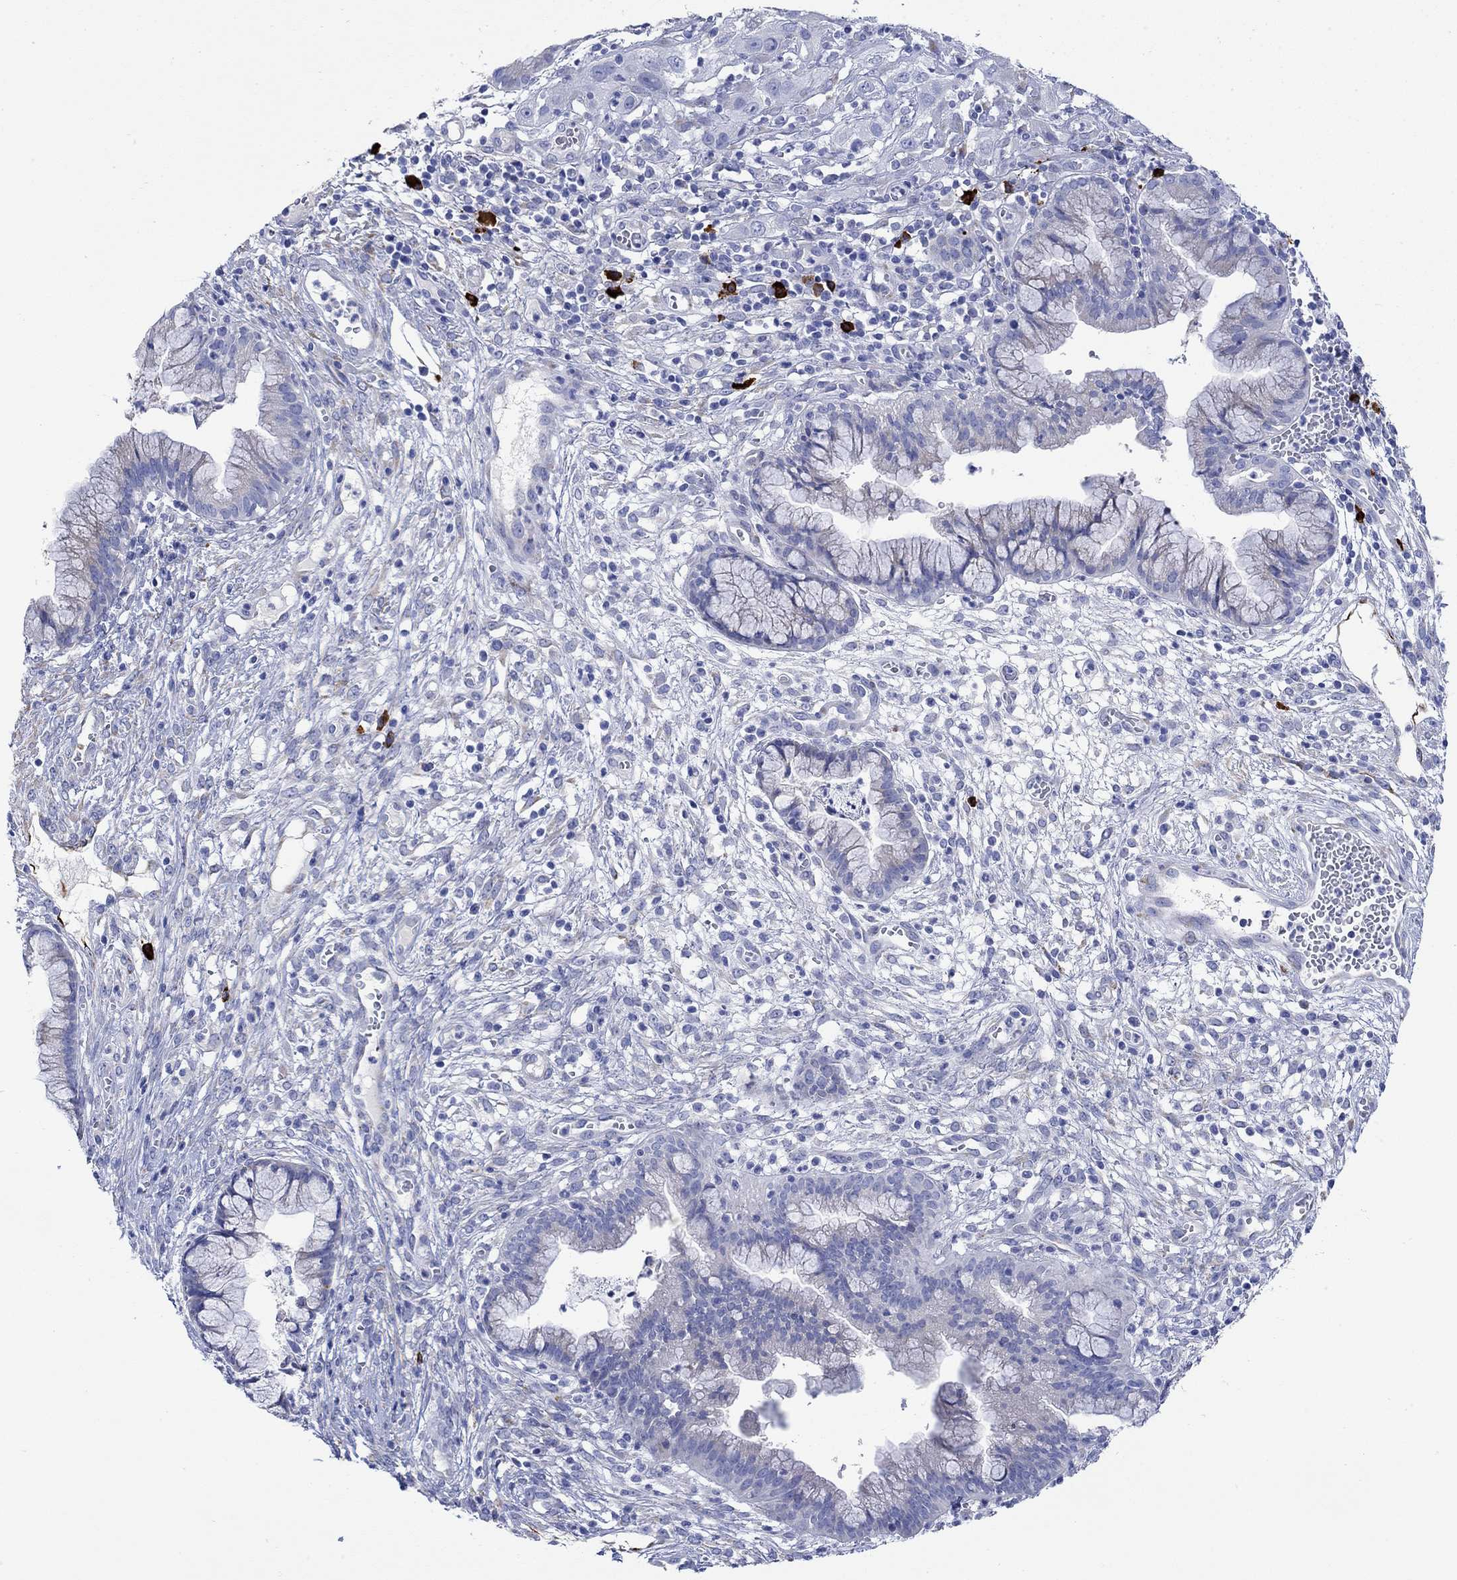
{"staining": {"intensity": "negative", "quantity": "none", "location": "none"}, "tissue": "cervical cancer", "cell_type": "Tumor cells", "image_type": "cancer", "snomed": [{"axis": "morphology", "description": "Squamous cell carcinoma, NOS"}, {"axis": "topography", "description": "Cervix"}], "caption": "An image of human cervical cancer (squamous cell carcinoma) is negative for staining in tumor cells. (Immunohistochemistry (ihc), brightfield microscopy, high magnification).", "gene": "P2RY6", "patient": {"sex": "female", "age": 32}}